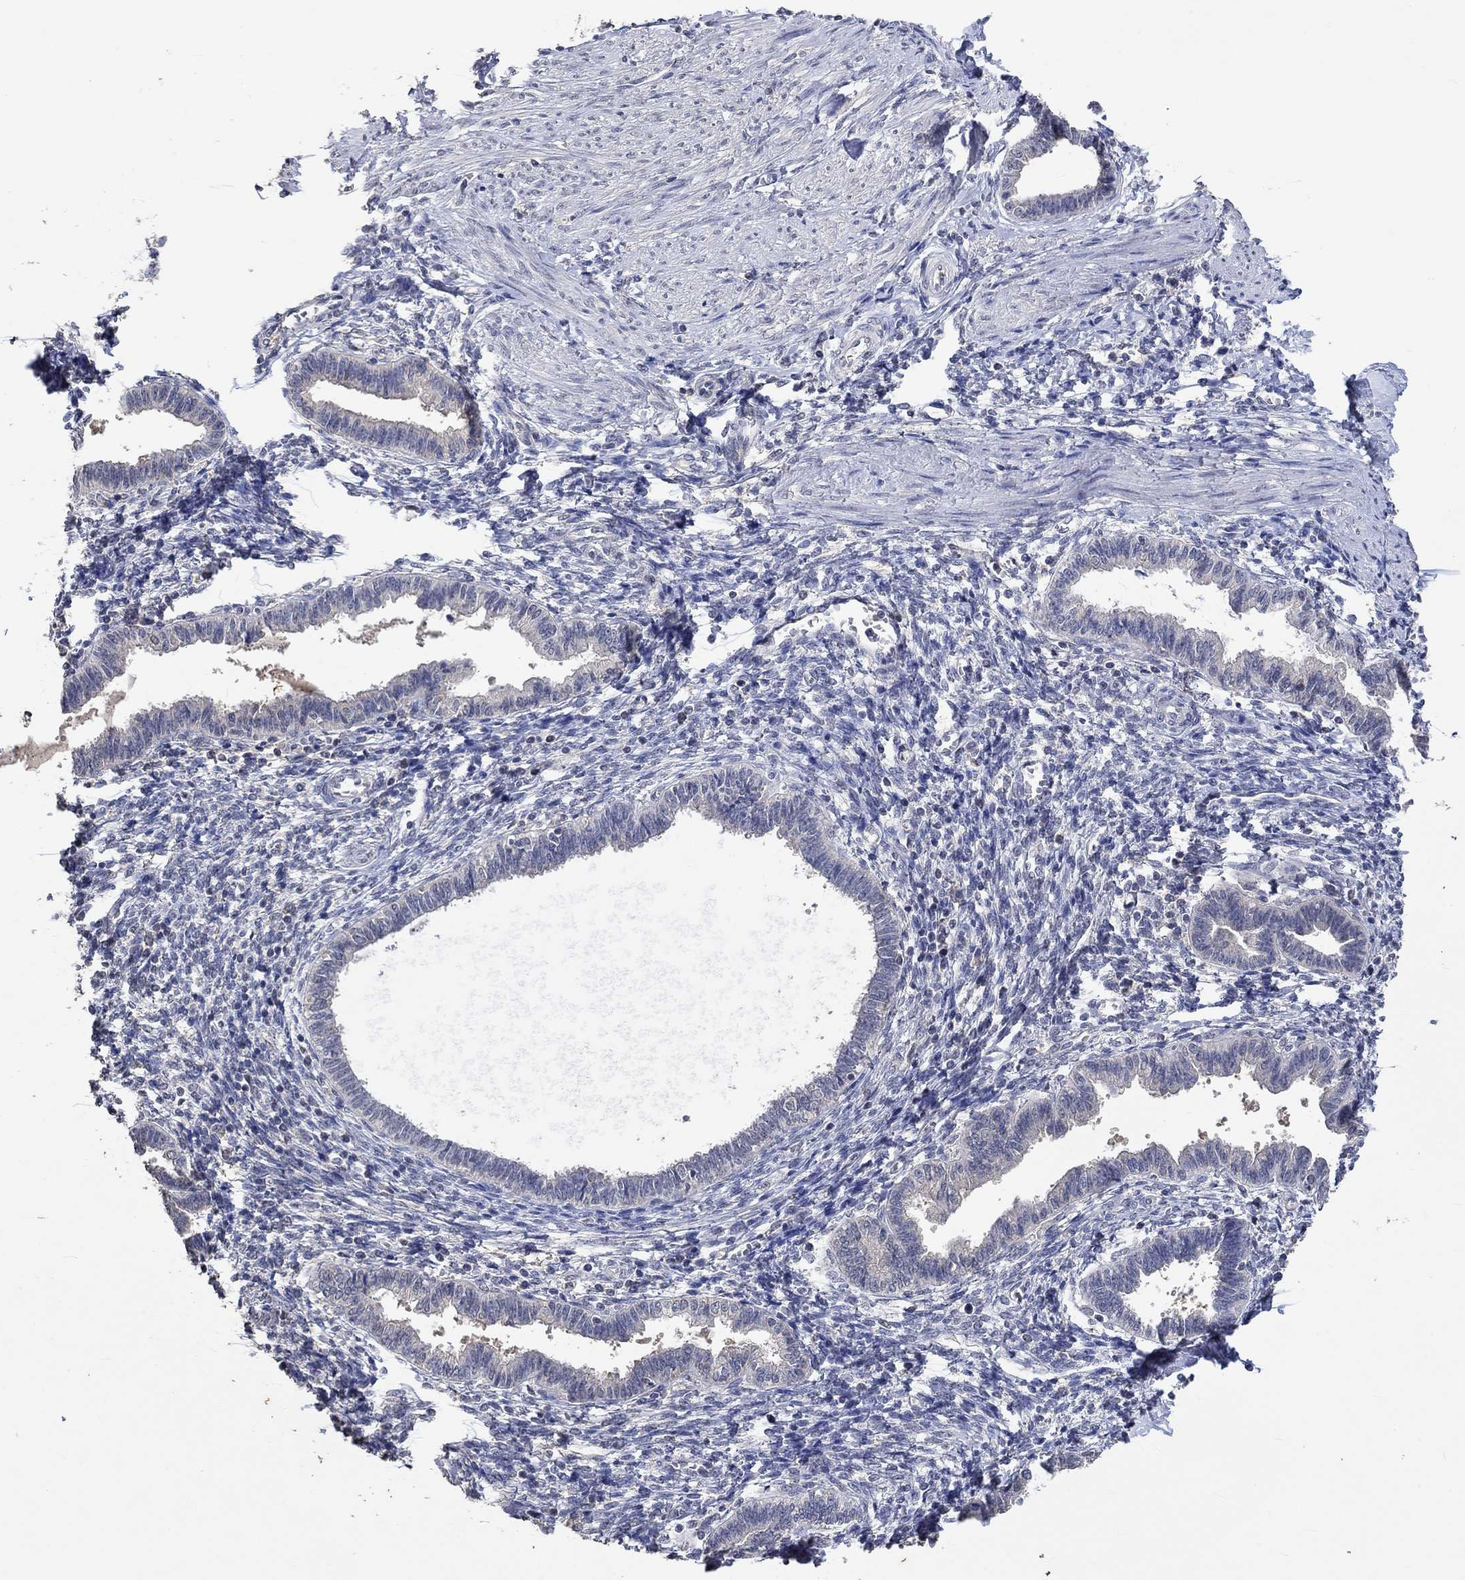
{"staining": {"intensity": "negative", "quantity": "none", "location": "none"}, "tissue": "endometrium", "cell_type": "Cells in endometrial stroma", "image_type": "normal", "snomed": [{"axis": "morphology", "description": "Normal tissue, NOS"}, {"axis": "topography", "description": "Cervix"}, {"axis": "topography", "description": "Endometrium"}], "caption": "The micrograph reveals no staining of cells in endometrial stroma in unremarkable endometrium.", "gene": "PTPN20", "patient": {"sex": "female", "age": 37}}